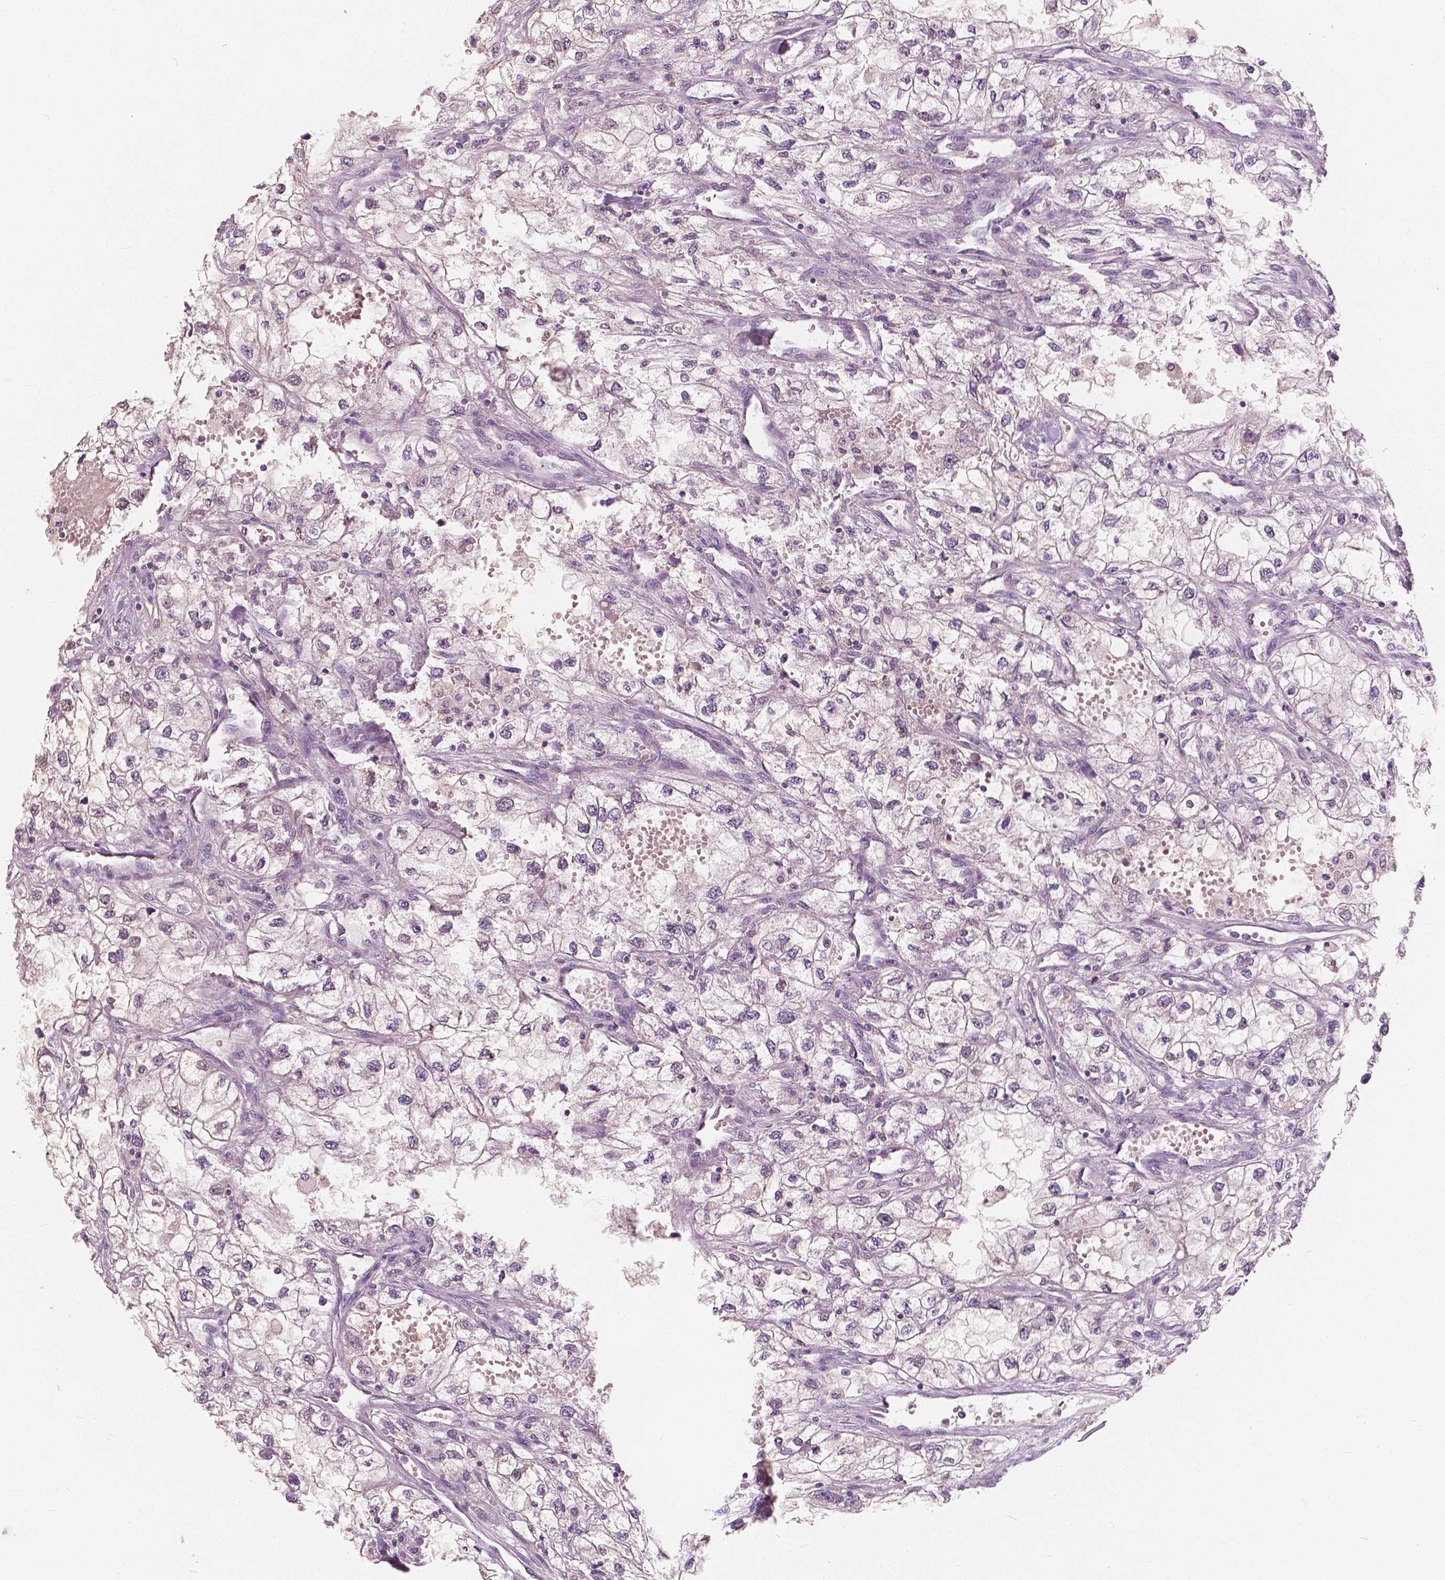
{"staining": {"intensity": "negative", "quantity": "none", "location": "none"}, "tissue": "renal cancer", "cell_type": "Tumor cells", "image_type": "cancer", "snomed": [{"axis": "morphology", "description": "Adenocarcinoma, NOS"}, {"axis": "topography", "description": "Kidney"}], "caption": "Renal cancer was stained to show a protein in brown. There is no significant positivity in tumor cells. Brightfield microscopy of immunohistochemistry (IHC) stained with DAB (brown) and hematoxylin (blue), captured at high magnification.", "gene": "SAT2", "patient": {"sex": "male", "age": 59}}